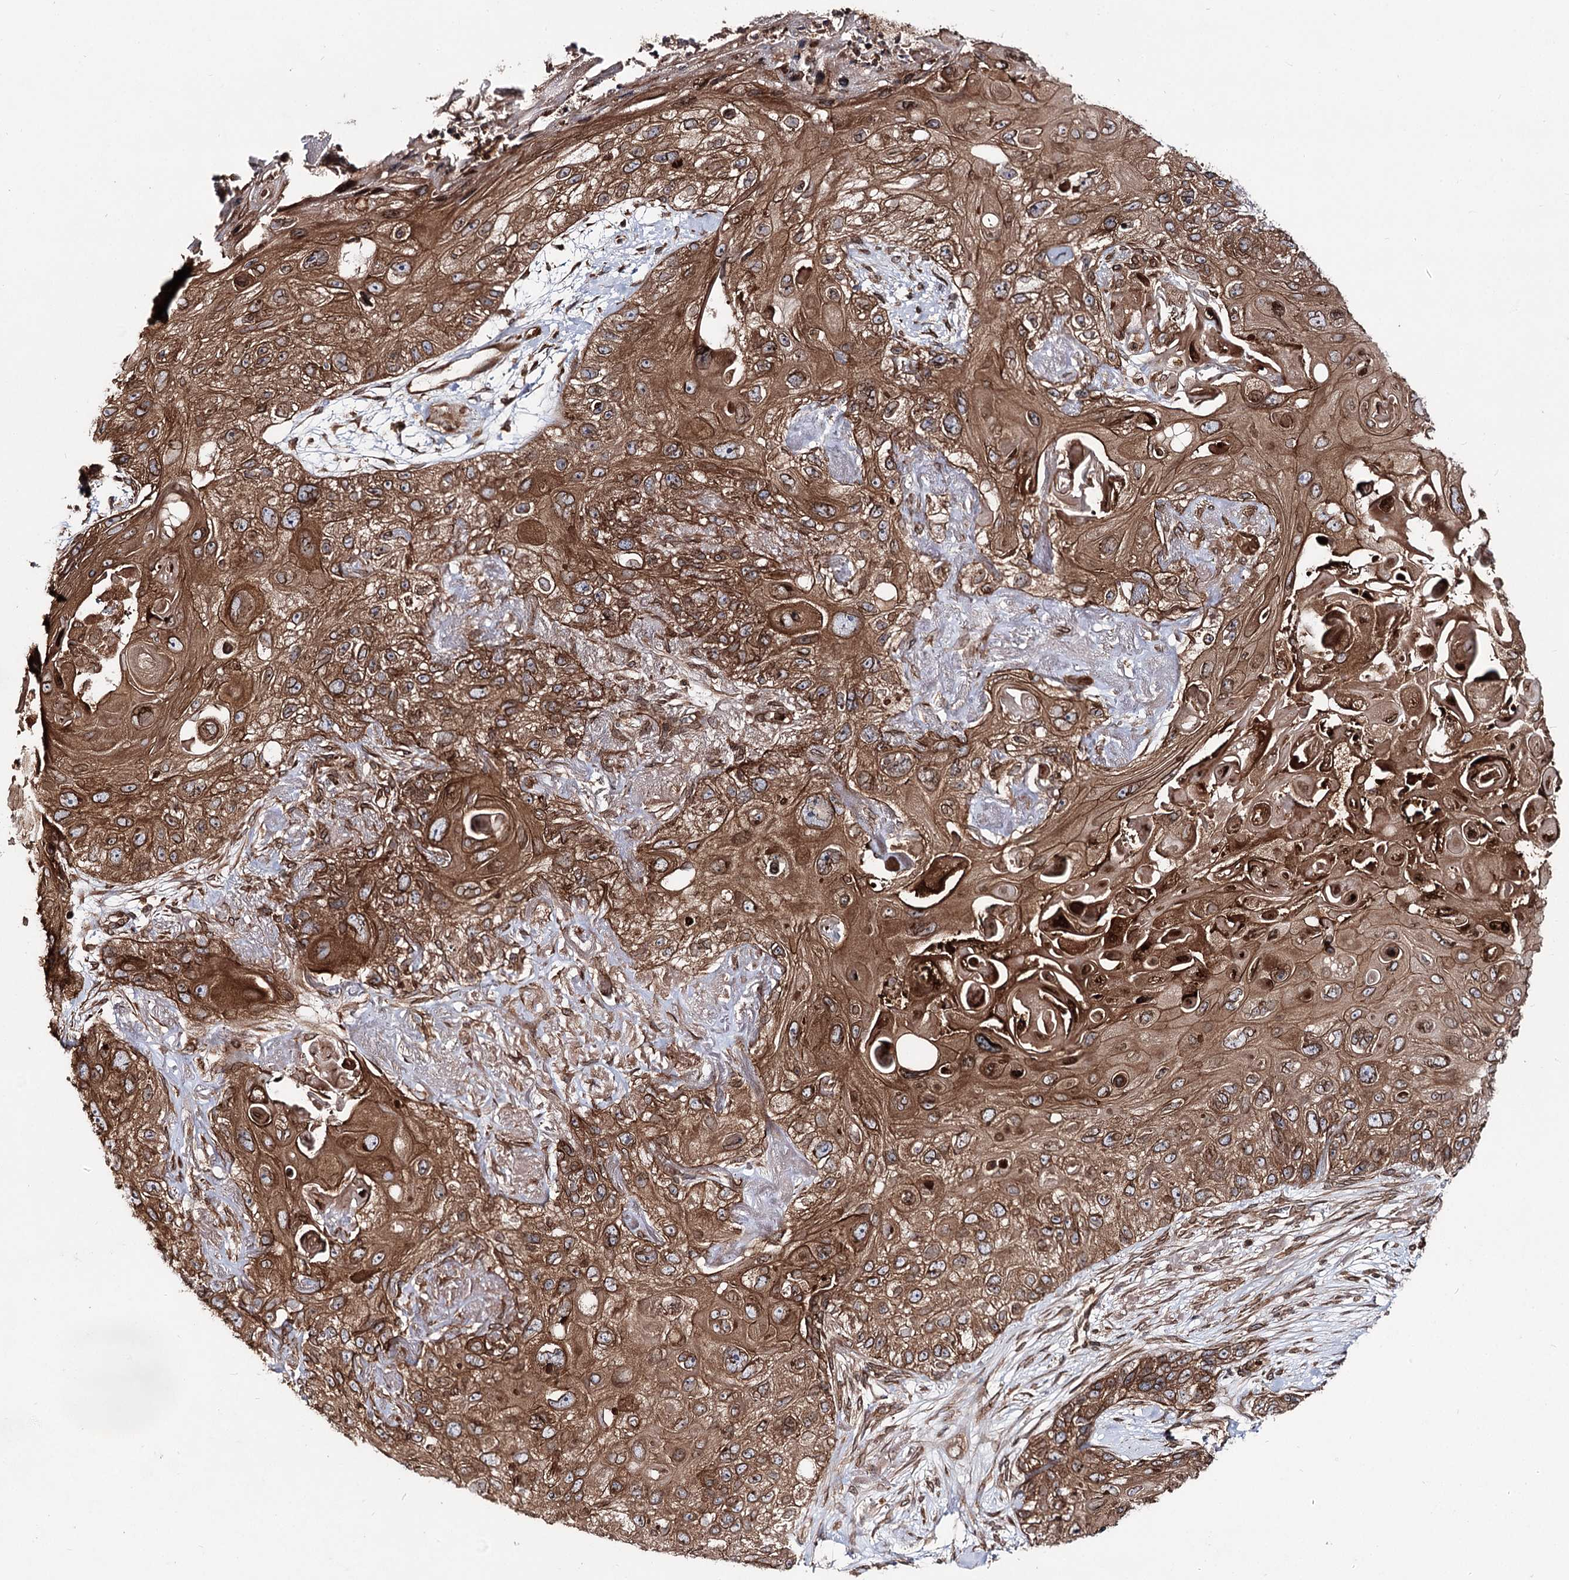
{"staining": {"intensity": "strong", "quantity": ">75%", "location": "cytoplasmic/membranous,nuclear"}, "tissue": "skin cancer", "cell_type": "Tumor cells", "image_type": "cancer", "snomed": [{"axis": "morphology", "description": "Normal tissue, NOS"}, {"axis": "morphology", "description": "Squamous cell carcinoma, NOS"}, {"axis": "topography", "description": "Skin"}], "caption": "High-power microscopy captured an IHC micrograph of skin squamous cell carcinoma, revealing strong cytoplasmic/membranous and nuclear positivity in about >75% of tumor cells.", "gene": "FGFR1OP2", "patient": {"sex": "male", "age": 72}}